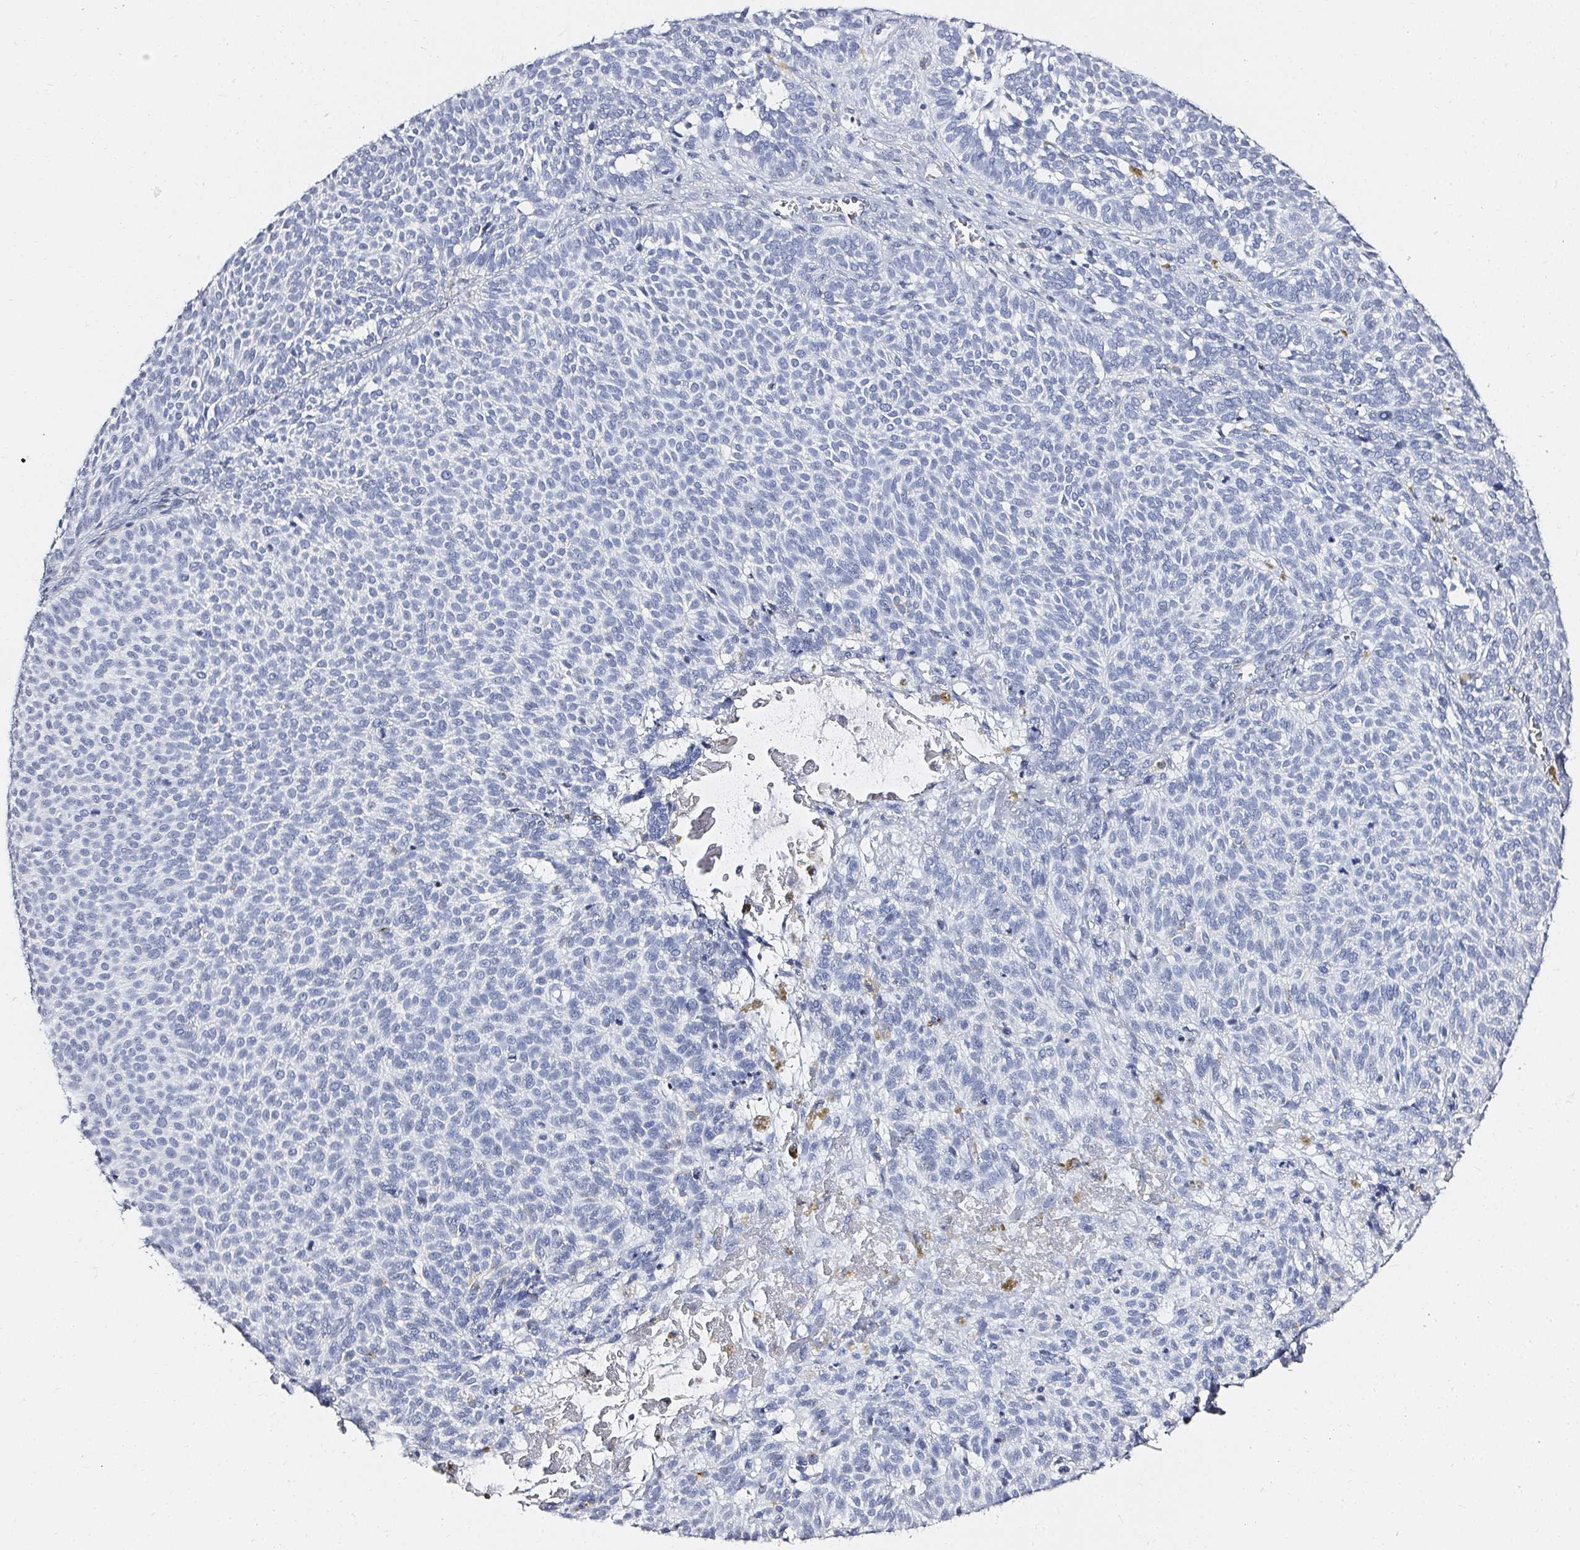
{"staining": {"intensity": "negative", "quantity": "none", "location": "none"}, "tissue": "skin cancer", "cell_type": "Tumor cells", "image_type": "cancer", "snomed": [{"axis": "morphology", "description": "Basal cell carcinoma"}, {"axis": "topography", "description": "Skin"}], "caption": "DAB (3,3'-diaminobenzidine) immunohistochemical staining of basal cell carcinoma (skin) exhibits no significant positivity in tumor cells. Brightfield microscopy of immunohistochemistry stained with DAB (brown) and hematoxylin (blue), captured at high magnification.", "gene": "ACAN", "patient": {"sex": "male", "age": 63}}